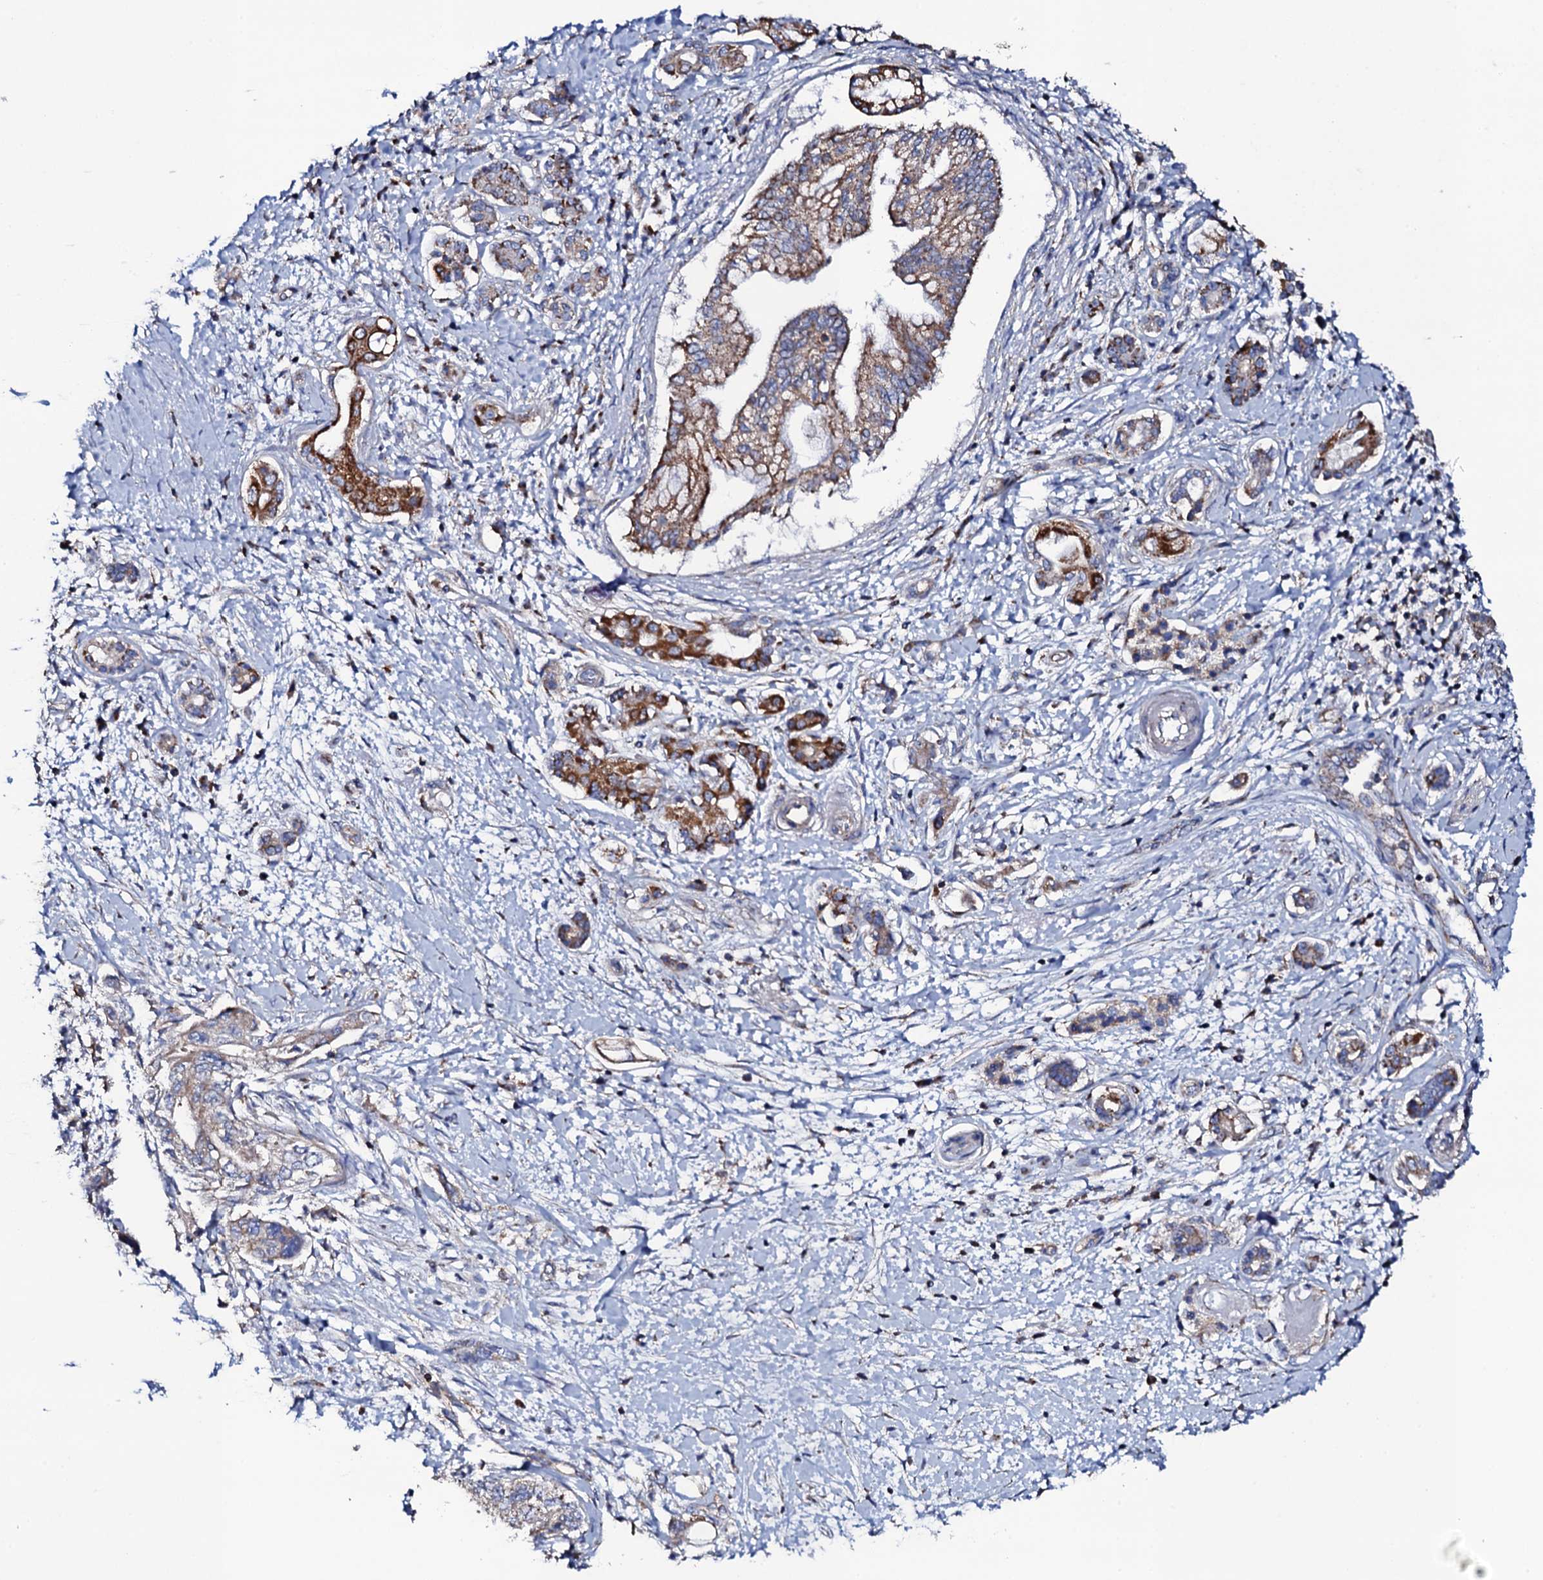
{"staining": {"intensity": "moderate", "quantity": "25%-75%", "location": "cytoplasmic/membranous"}, "tissue": "pancreatic cancer", "cell_type": "Tumor cells", "image_type": "cancer", "snomed": [{"axis": "morphology", "description": "Adenocarcinoma, NOS"}, {"axis": "topography", "description": "Pancreas"}], "caption": "A micrograph showing moderate cytoplasmic/membranous staining in approximately 25%-75% of tumor cells in pancreatic adenocarcinoma, as visualized by brown immunohistochemical staining.", "gene": "TCAF2", "patient": {"sex": "female", "age": 73}}